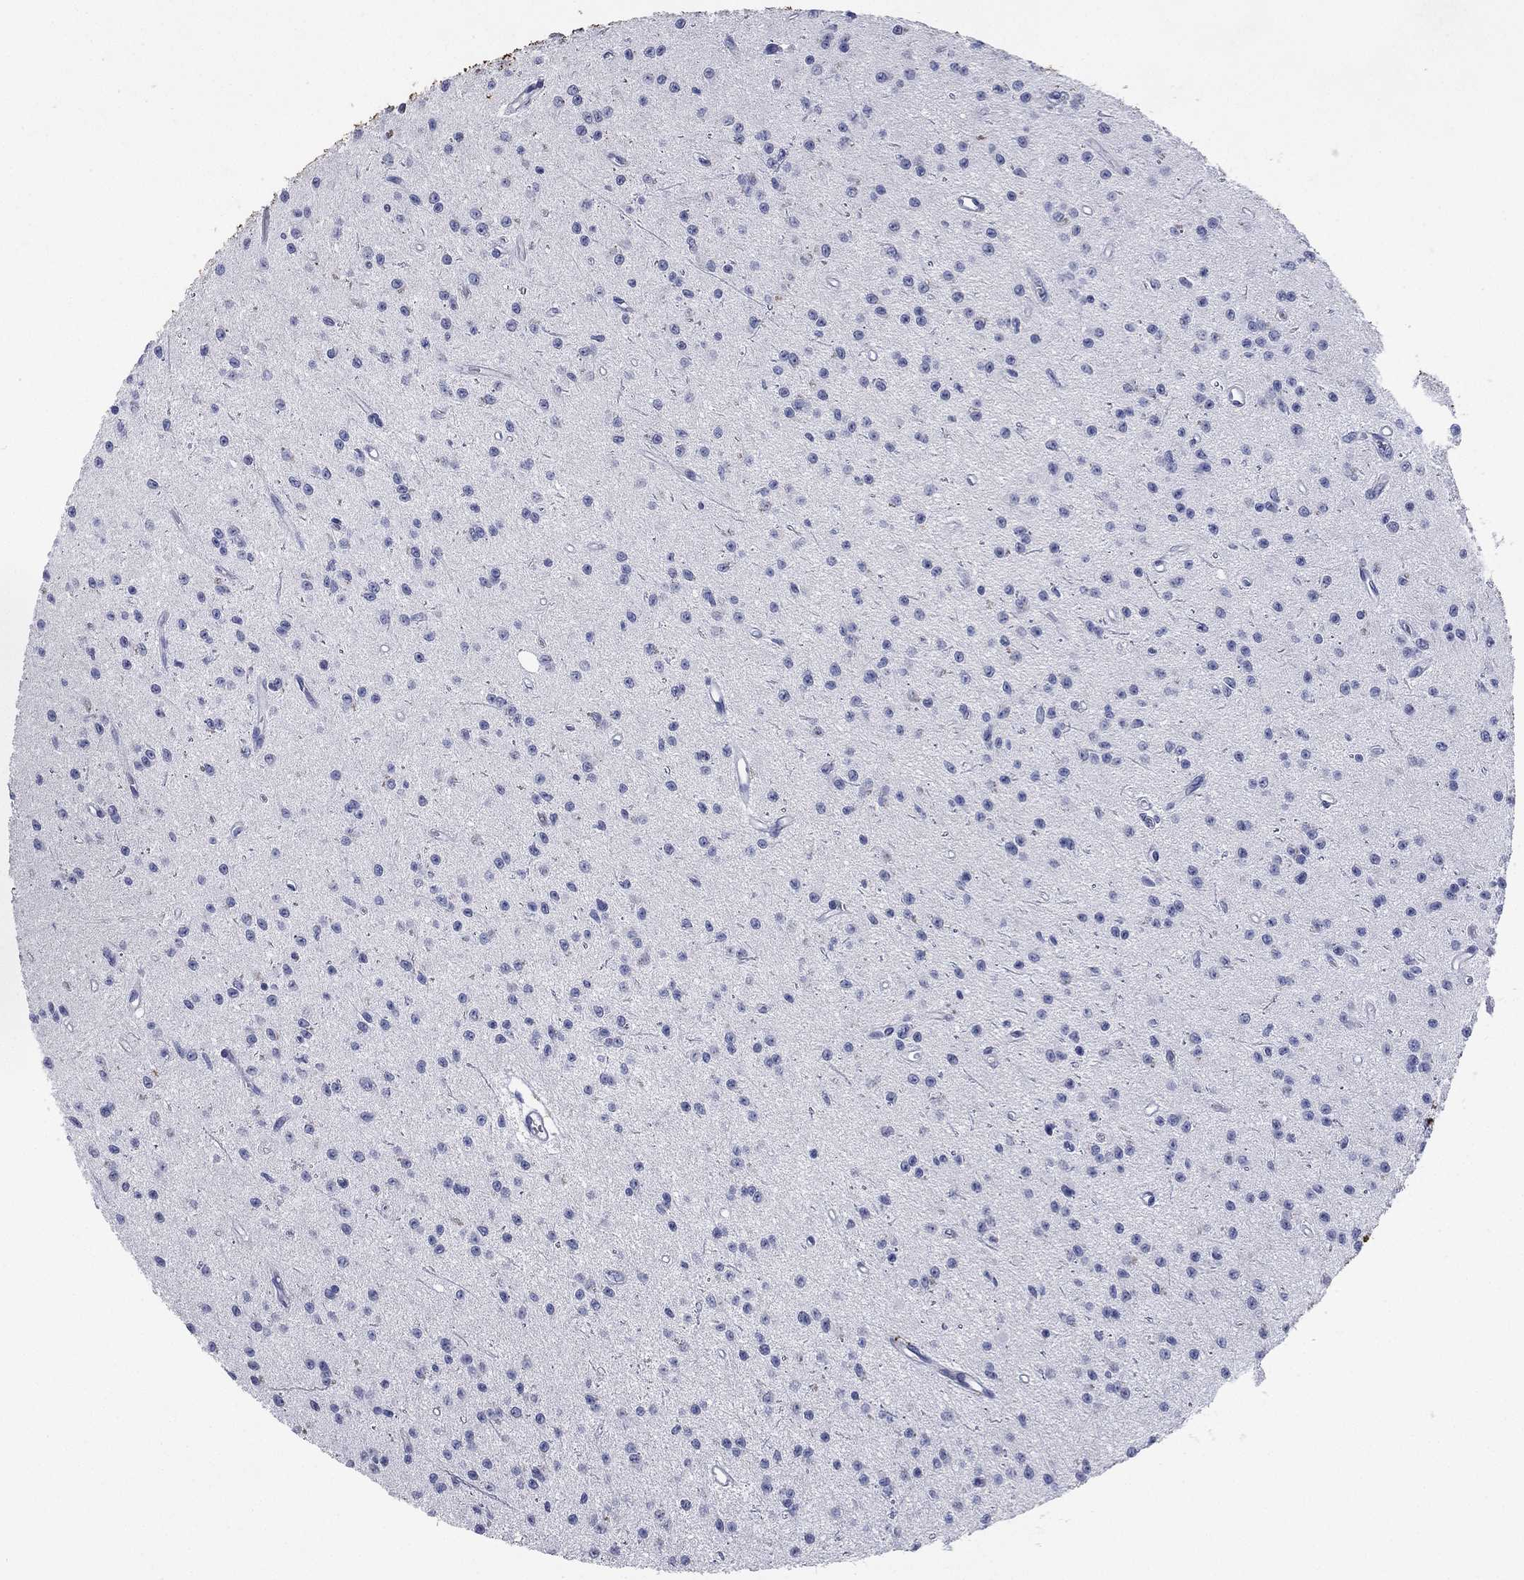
{"staining": {"intensity": "negative", "quantity": "none", "location": "none"}, "tissue": "glioma", "cell_type": "Tumor cells", "image_type": "cancer", "snomed": [{"axis": "morphology", "description": "Glioma, malignant, Low grade"}, {"axis": "topography", "description": "Brain"}], "caption": "Tumor cells are negative for protein expression in human malignant low-grade glioma.", "gene": "KRT7", "patient": {"sex": "female", "age": 45}}